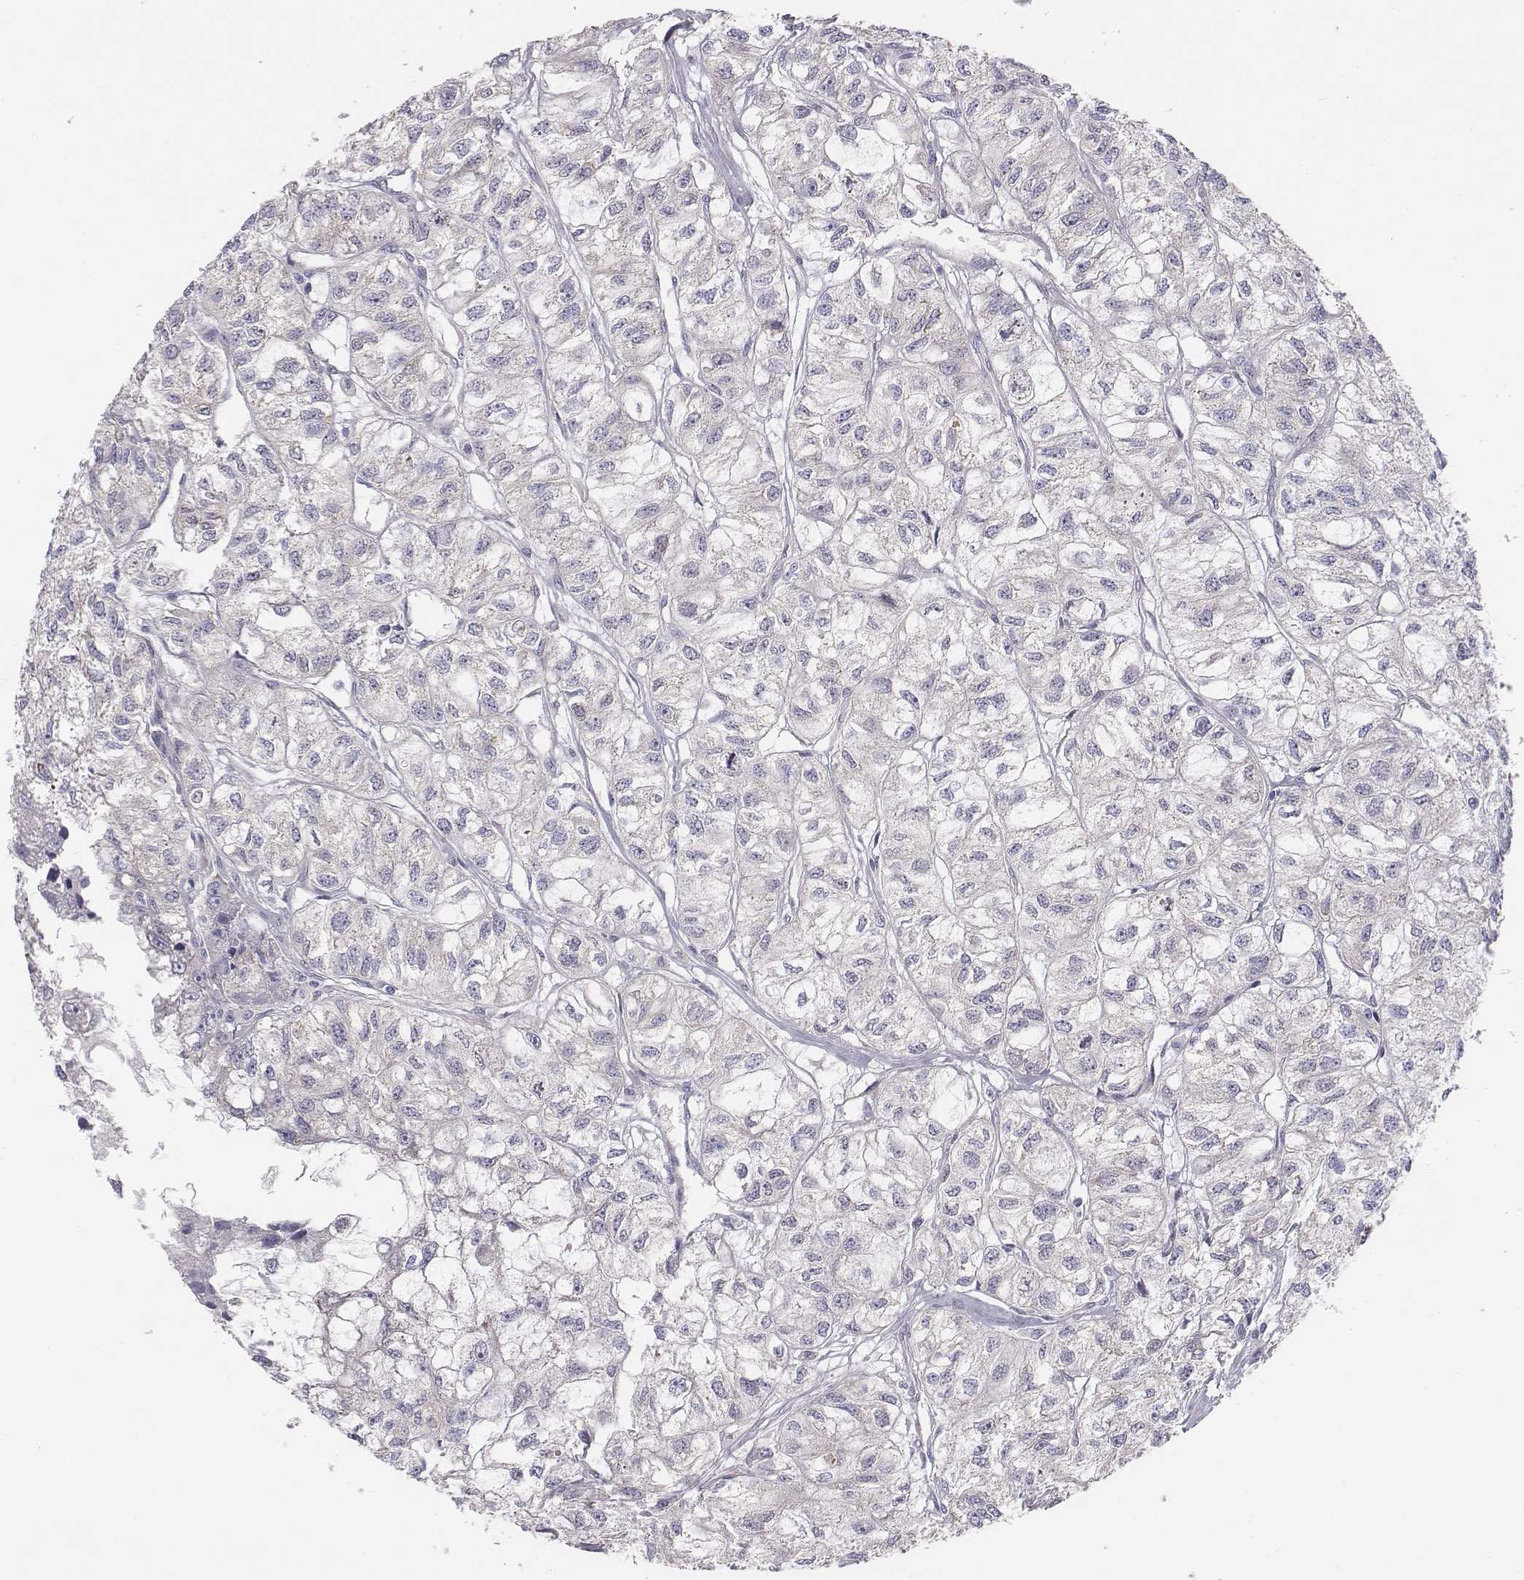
{"staining": {"intensity": "negative", "quantity": "none", "location": "none"}, "tissue": "renal cancer", "cell_type": "Tumor cells", "image_type": "cancer", "snomed": [{"axis": "morphology", "description": "Adenocarcinoma, NOS"}, {"axis": "topography", "description": "Kidney"}], "caption": "DAB (3,3'-diaminobenzidine) immunohistochemical staining of human adenocarcinoma (renal) exhibits no significant positivity in tumor cells. The staining was performed using DAB to visualize the protein expression in brown, while the nuclei were stained in blue with hematoxylin (Magnification: 20x).", "gene": "CHST14", "patient": {"sex": "male", "age": 56}}